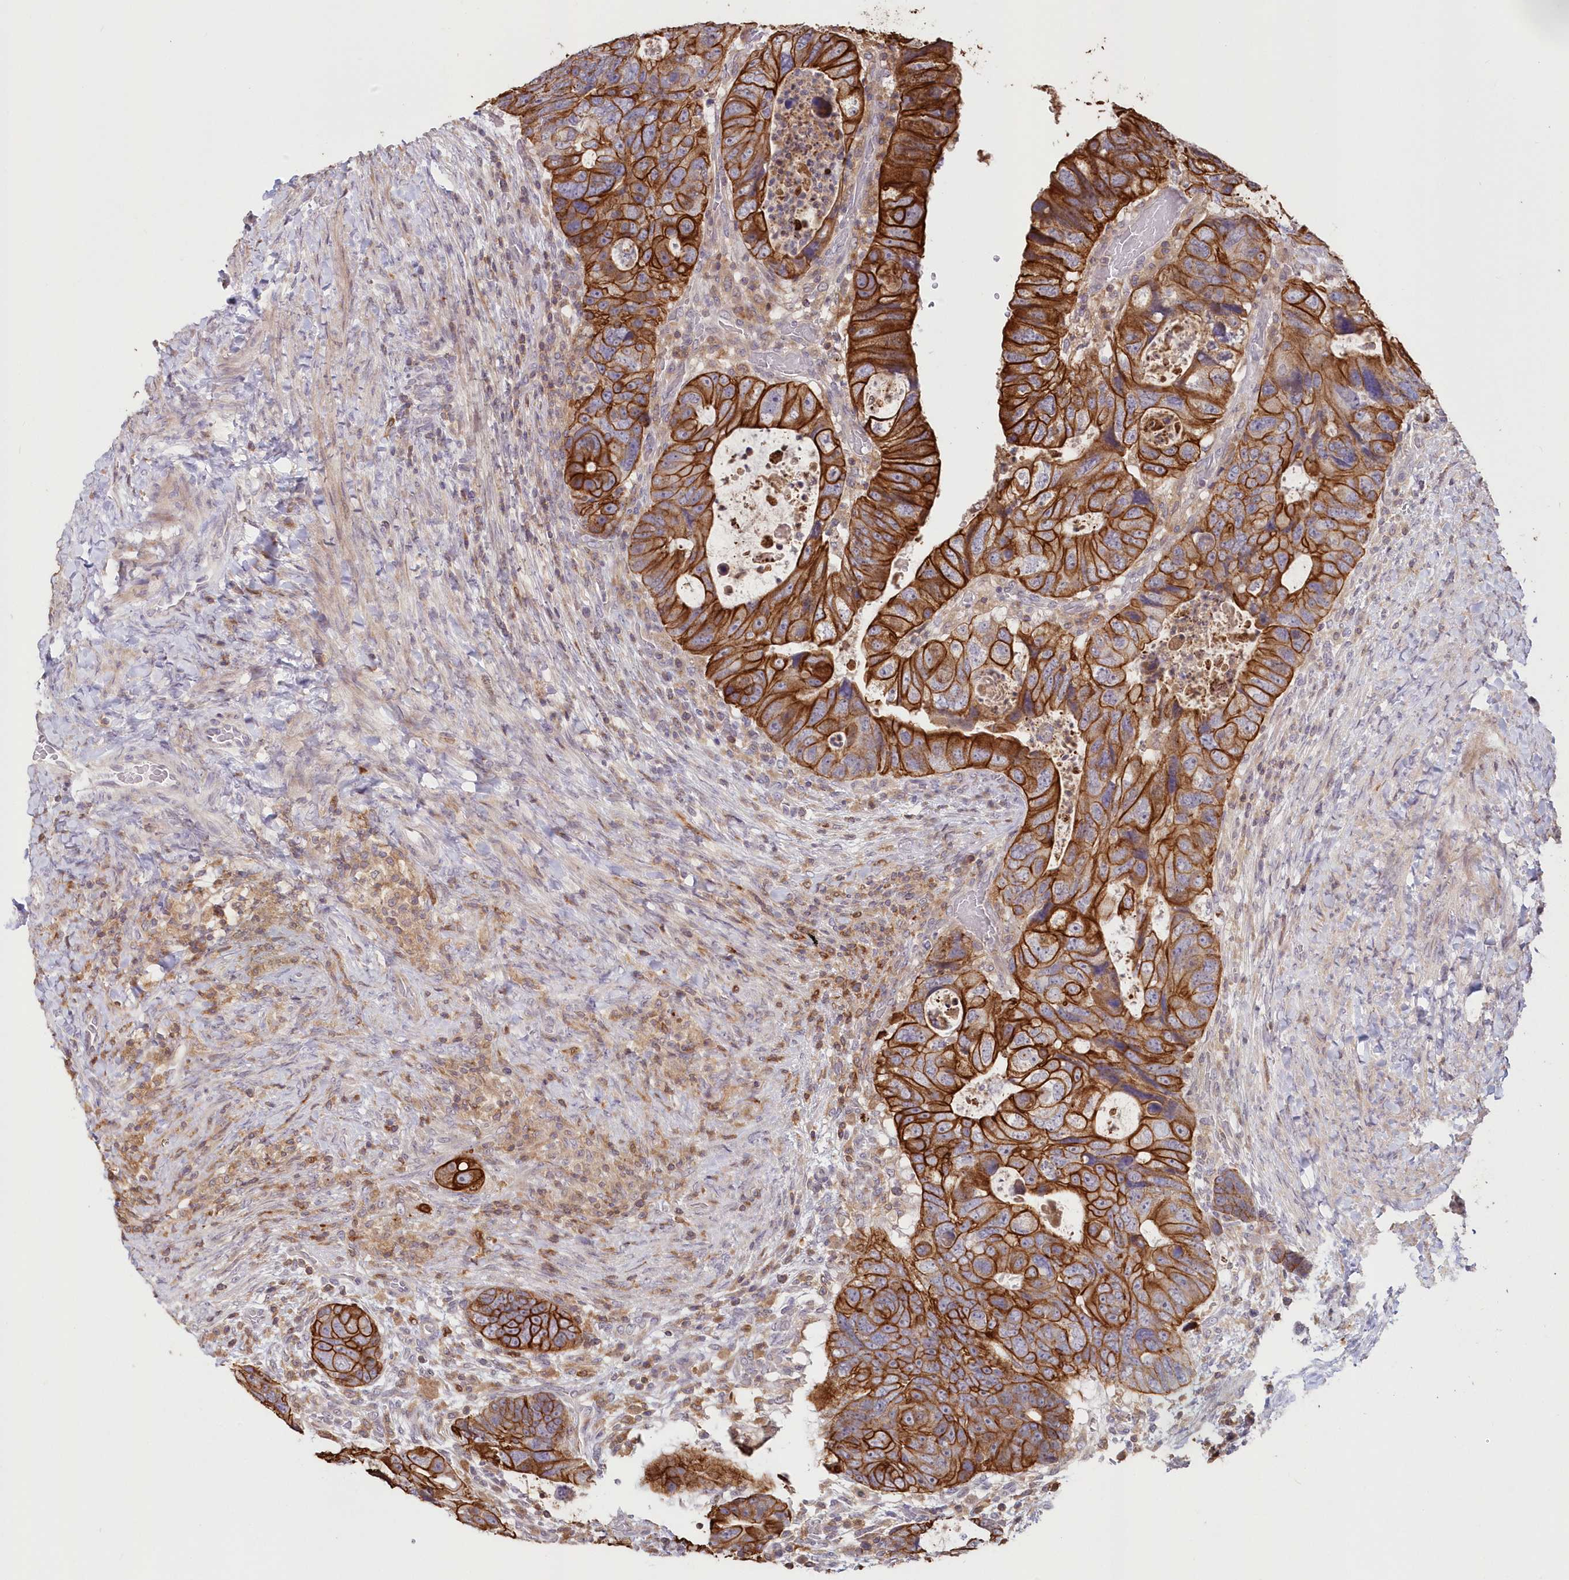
{"staining": {"intensity": "strong", "quantity": ">75%", "location": "cytoplasmic/membranous"}, "tissue": "colorectal cancer", "cell_type": "Tumor cells", "image_type": "cancer", "snomed": [{"axis": "morphology", "description": "Adenocarcinoma, NOS"}, {"axis": "topography", "description": "Rectum"}], "caption": "Immunohistochemical staining of adenocarcinoma (colorectal) exhibits strong cytoplasmic/membranous protein expression in approximately >75% of tumor cells.", "gene": "SNED1", "patient": {"sex": "male", "age": 59}}